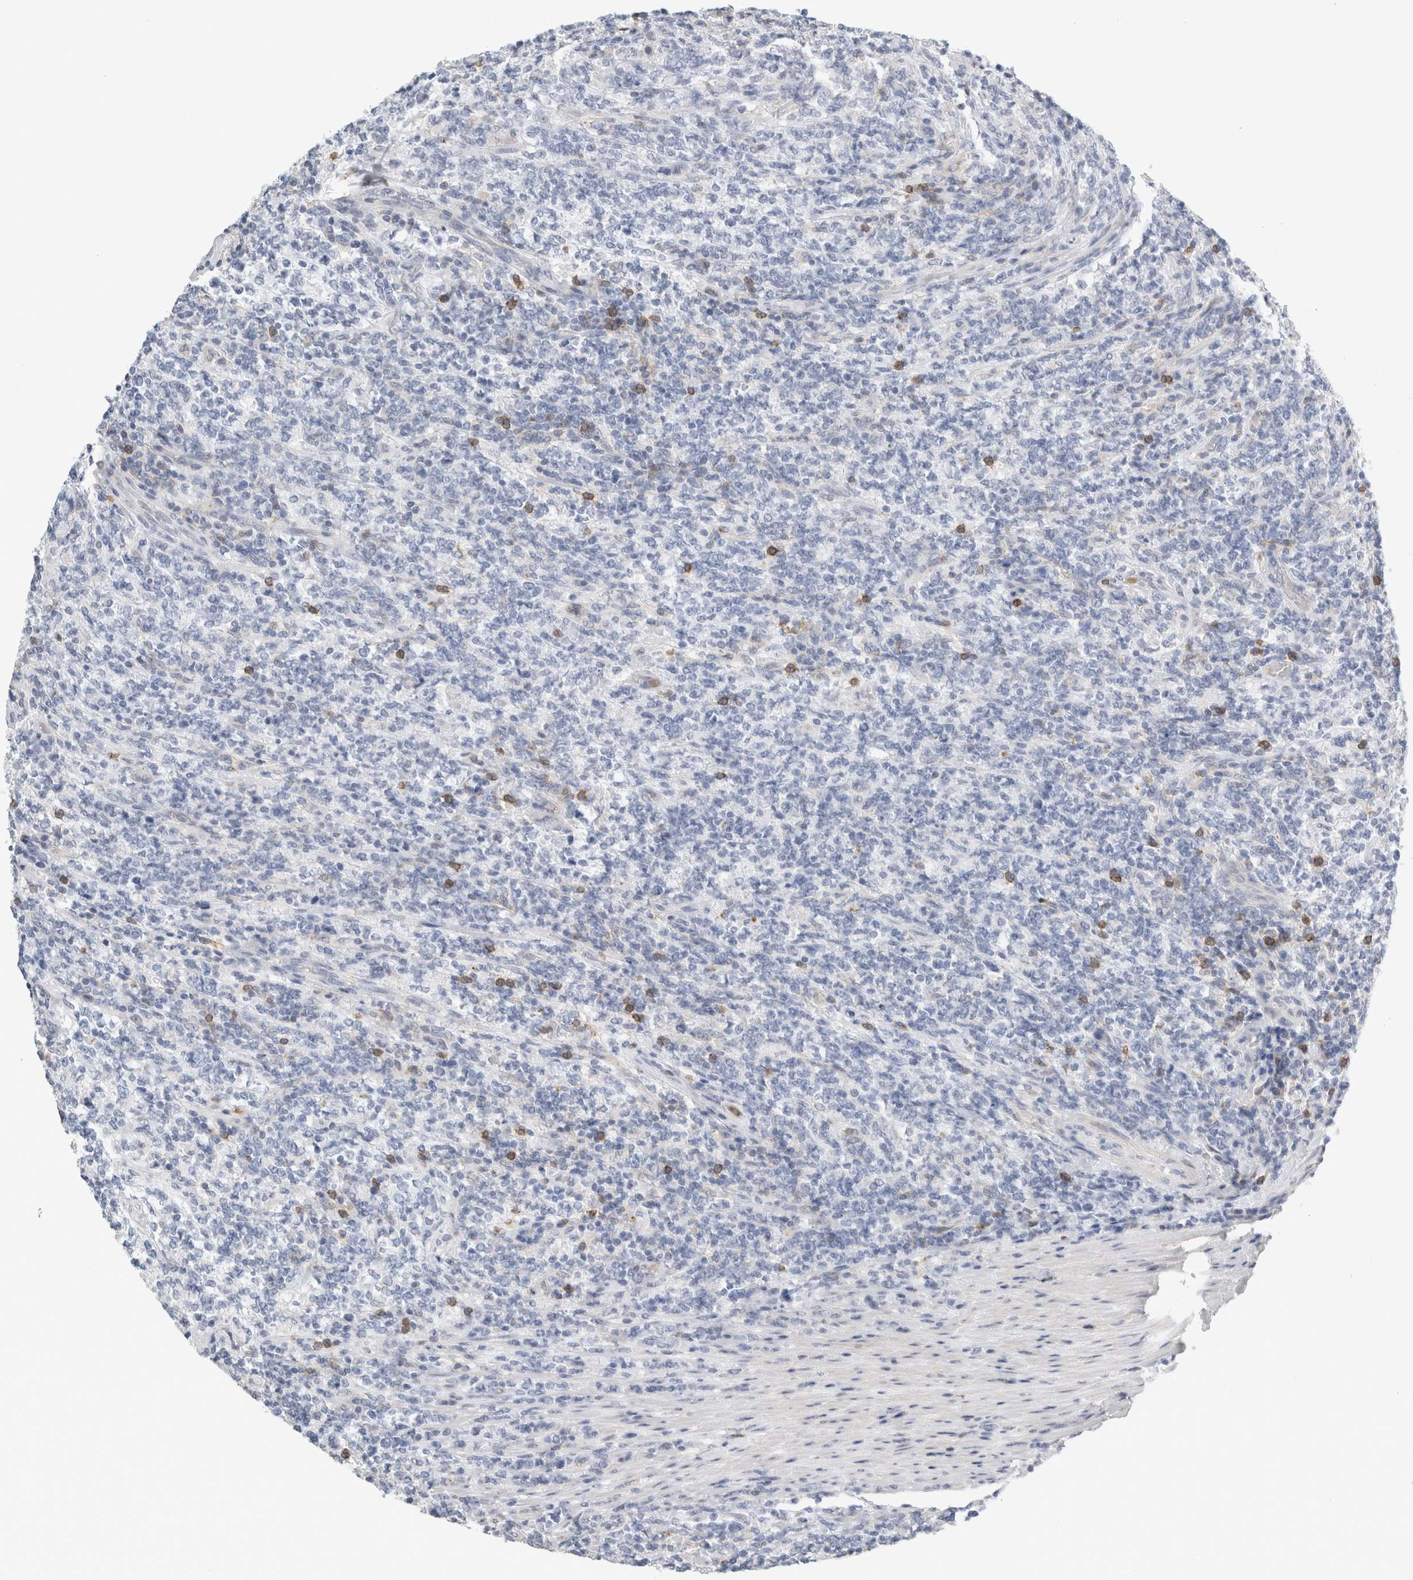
{"staining": {"intensity": "negative", "quantity": "none", "location": "none"}, "tissue": "lymphoma", "cell_type": "Tumor cells", "image_type": "cancer", "snomed": [{"axis": "morphology", "description": "Malignant lymphoma, non-Hodgkin's type, High grade"}, {"axis": "topography", "description": "Soft tissue"}], "caption": "Protein analysis of lymphoma reveals no significant staining in tumor cells.", "gene": "P2RY2", "patient": {"sex": "male", "age": 18}}